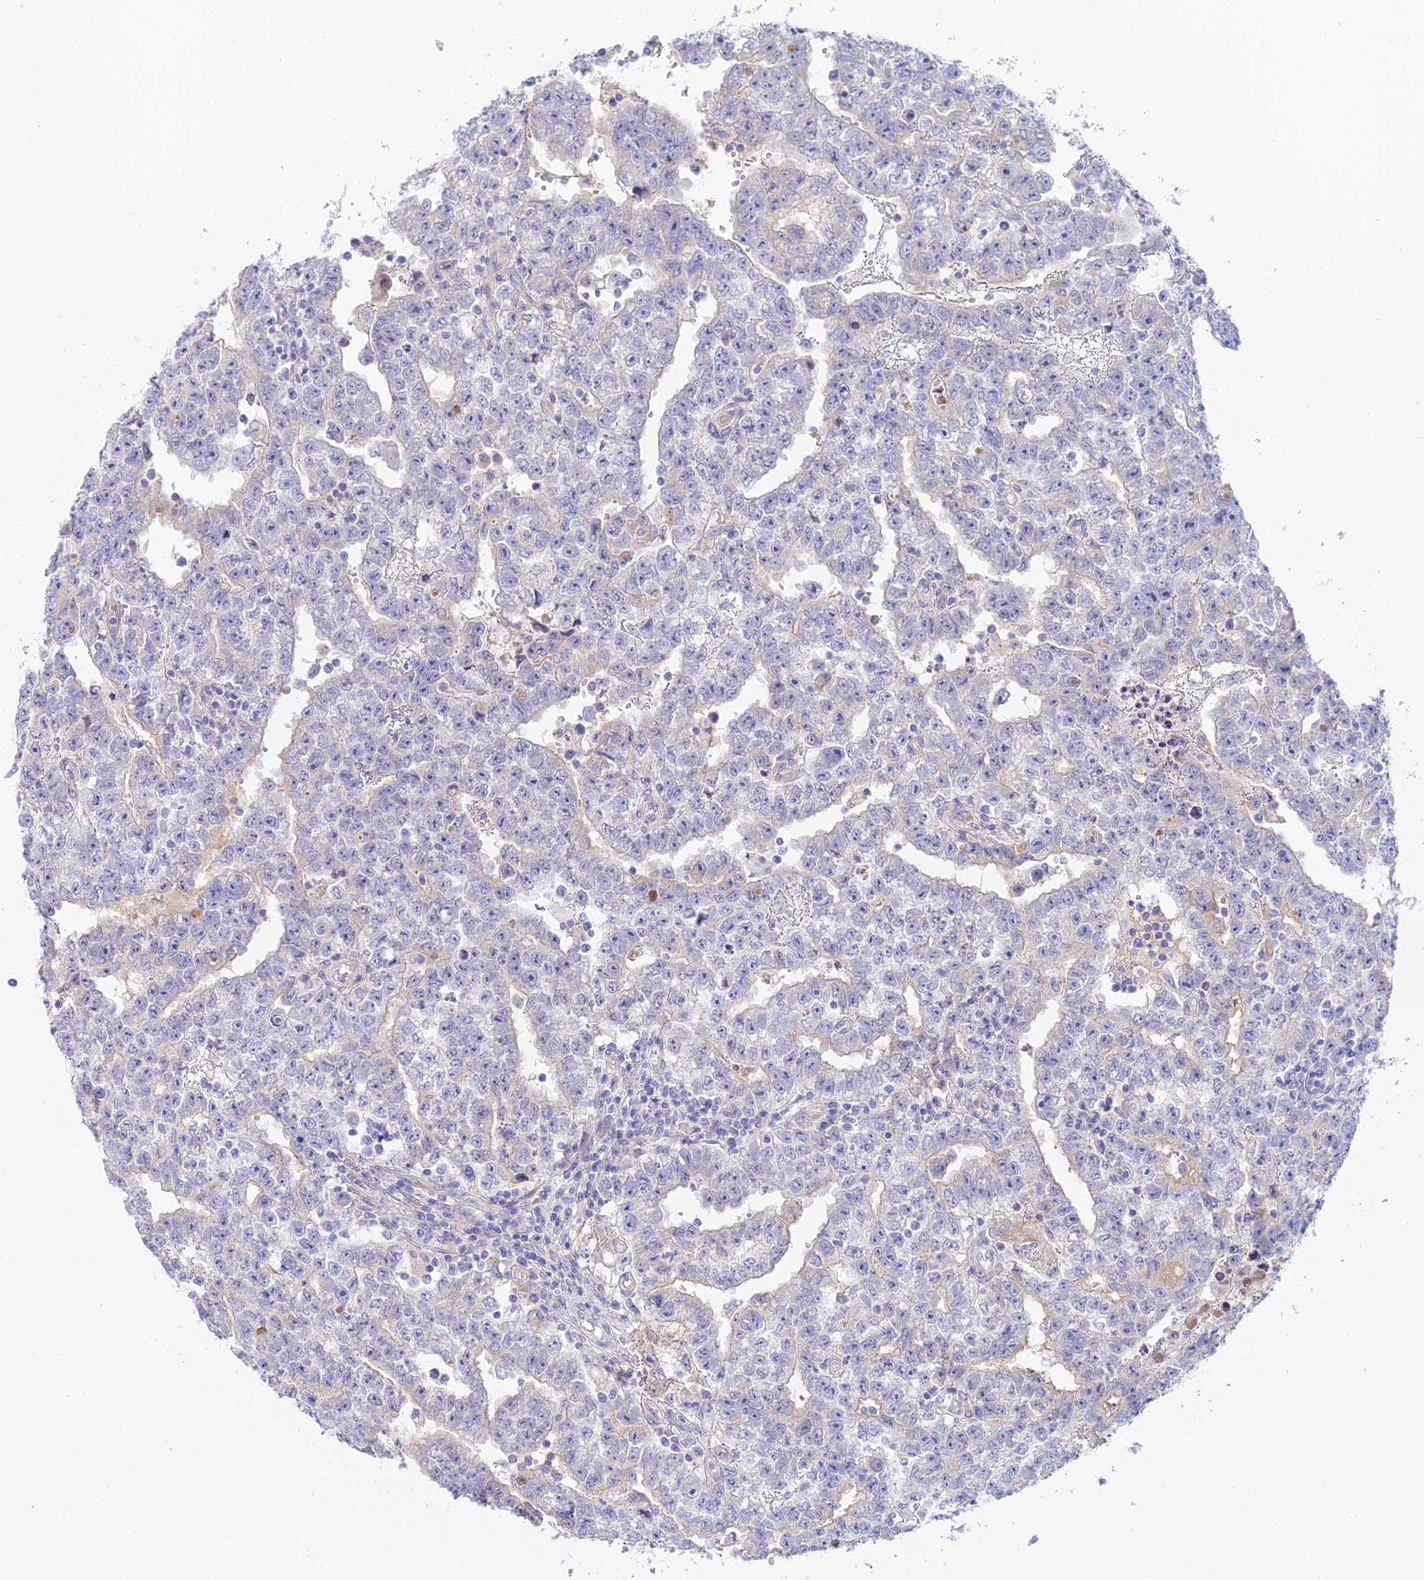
{"staining": {"intensity": "negative", "quantity": "none", "location": "none"}, "tissue": "testis cancer", "cell_type": "Tumor cells", "image_type": "cancer", "snomed": [{"axis": "morphology", "description": "Carcinoma, Embryonal, NOS"}, {"axis": "topography", "description": "Testis"}], "caption": "The image demonstrates no significant positivity in tumor cells of testis cancer.", "gene": "INTS13", "patient": {"sex": "male", "age": 25}}